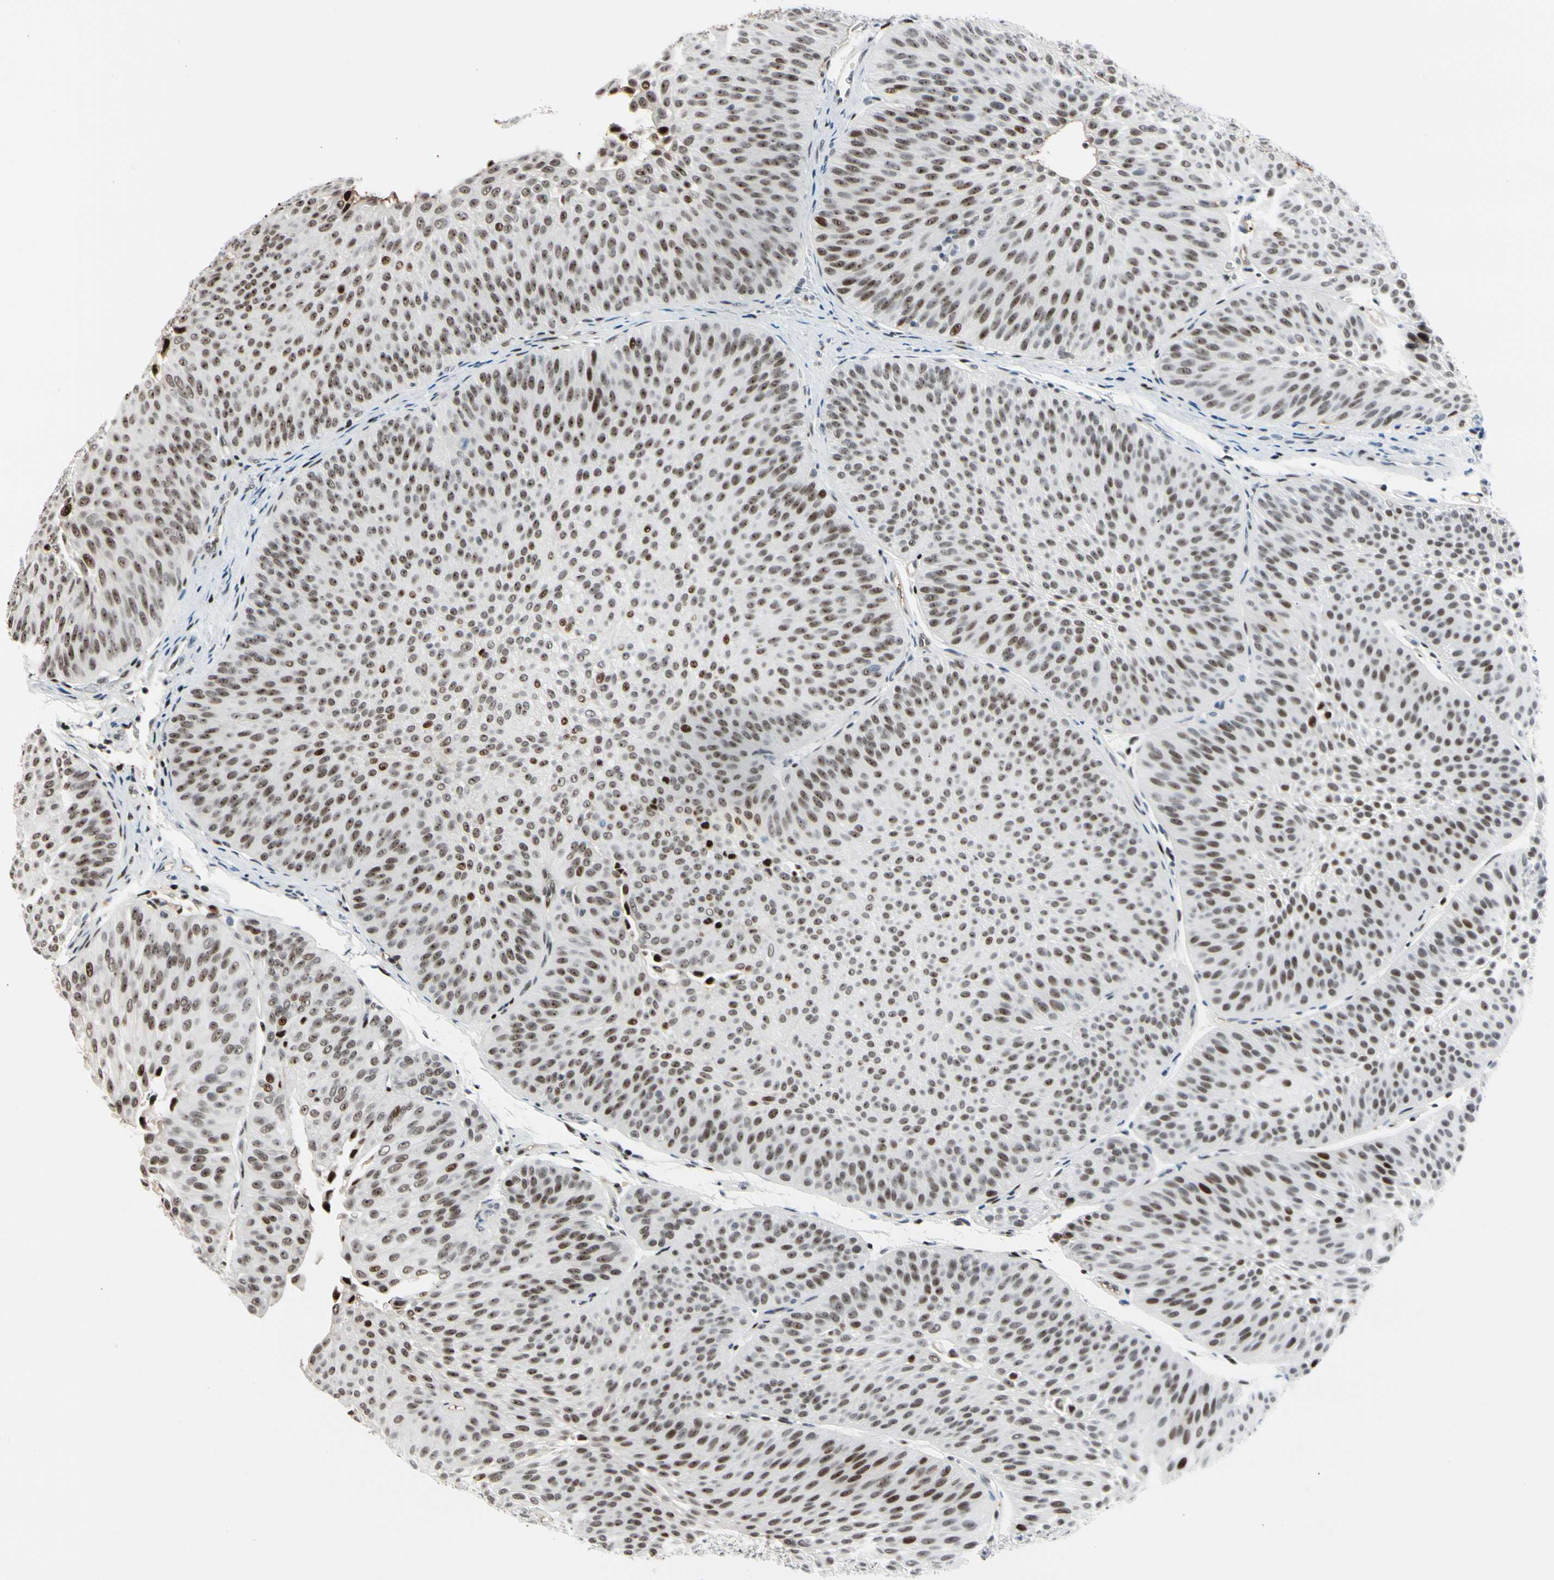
{"staining": {"intensity": "moderate", "quantity": ">75%", "location": "nuclear"}, "tissue": "urothelial cancer", "cell_type": "Tumor cells", "image_type": "cancer", "snomed": [{"axis": "morphology", "description": "Urothelial carcinoma, Low grade"}, {"axis": "topography", "description": "Urinary bladder"}], "caption": "IHC photomicrograph of neoplastic tissue: human urothelial cancer stained using IHC exhibits medium levels of moderate protein expression localized specifically in the nuclear of tumor cells, appearing as a nuclear brown color.", "gene": "FOXO3", "patient": {"sex": "female", "age": 60}}